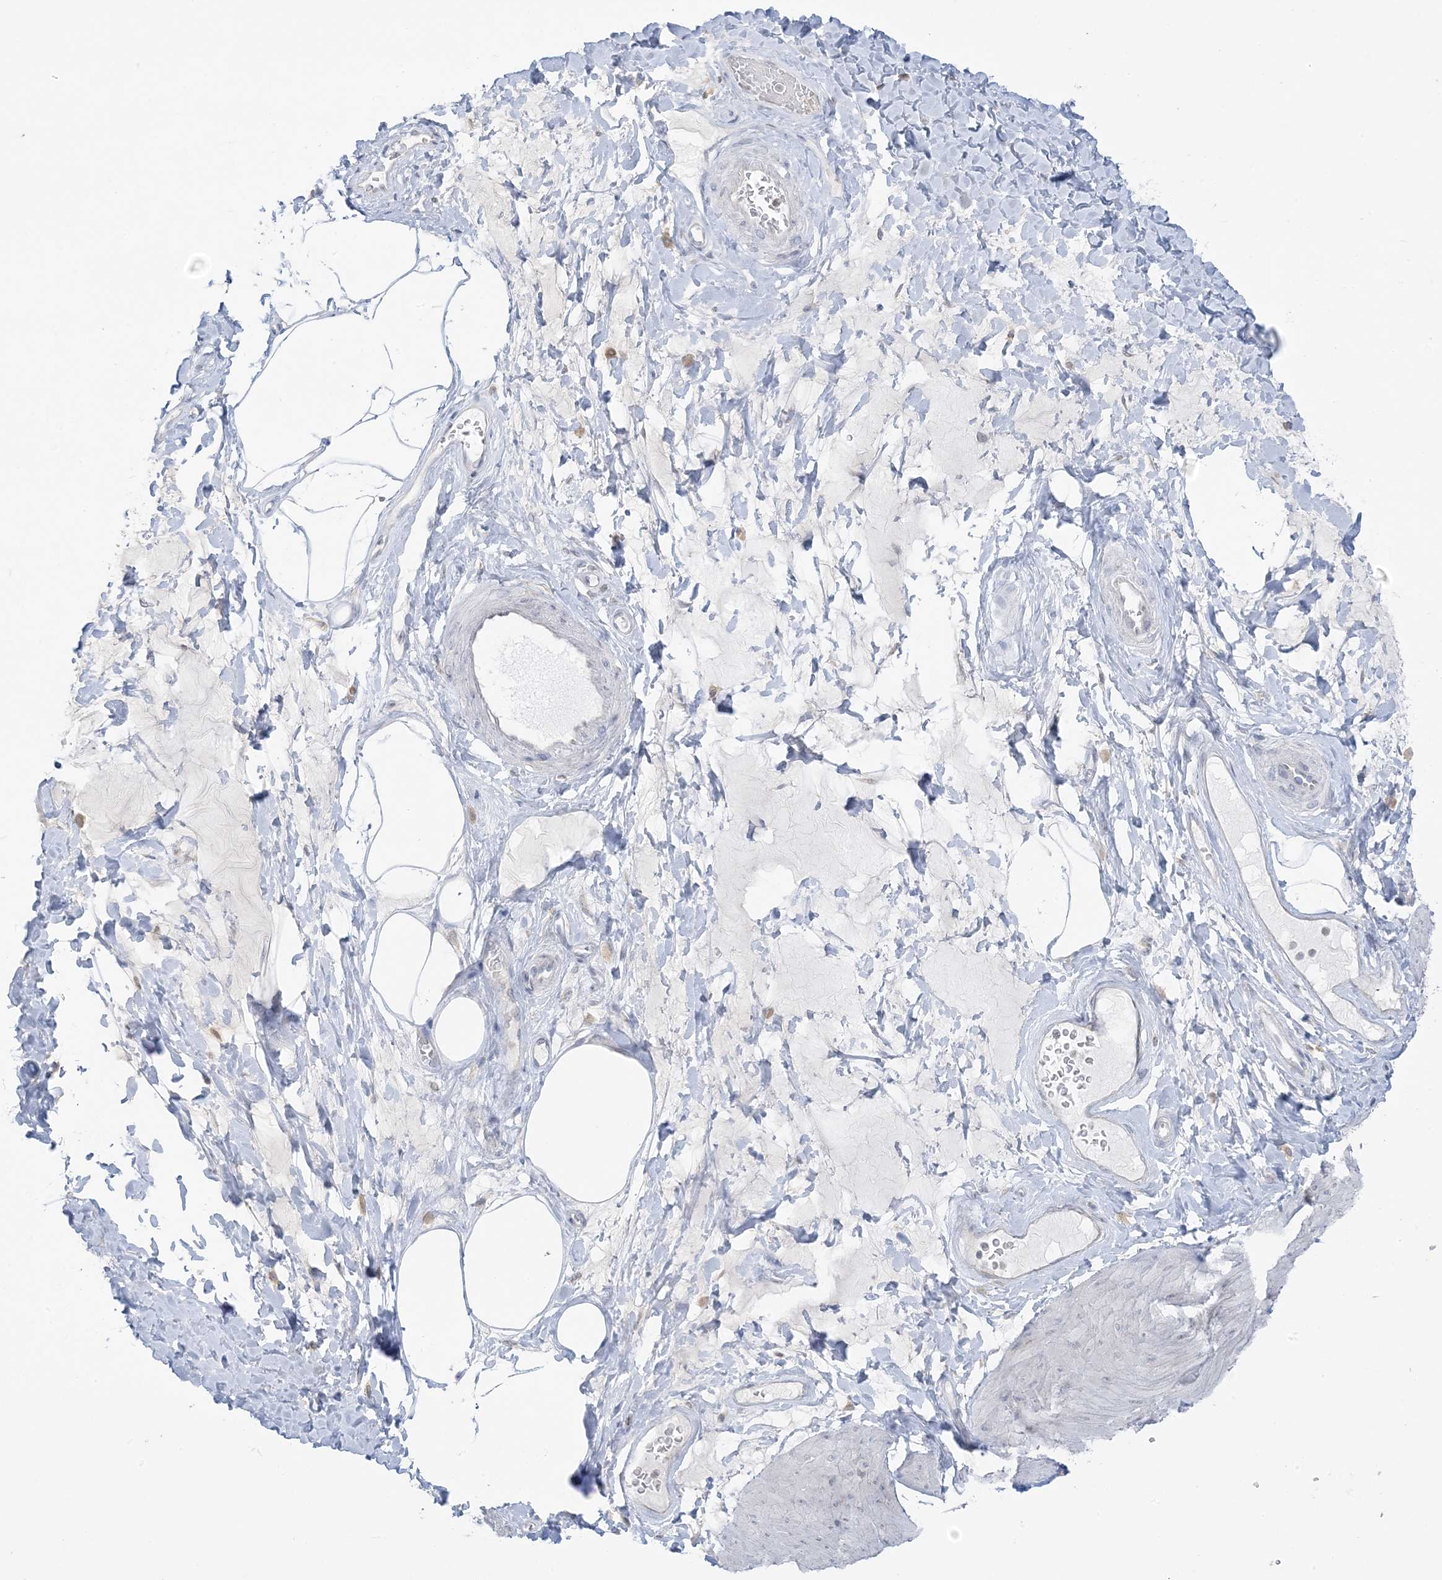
{"staining": {"intensity": "negative", "quantity": "none", "location": "none"}, "tissue": "smooth muscle", "cell_type": "Smooth muscle cells", "image_type": "normal", "snomed": [{"axis": "morphology", "description": "Urothelial carcinoma, High grade"}, {"axis": "topography", "description": "Urinary bladder"}], "caption": "Protein analysis of normal smooth muscle reveals no significant expression in smooth muscle cells. (Brightfield microscopy of DAB (3,3'-diaminobenzidine) IHC at high magnification).", "gene": "EEFSEC", "patient": {"sex": "male", "age": 46}}